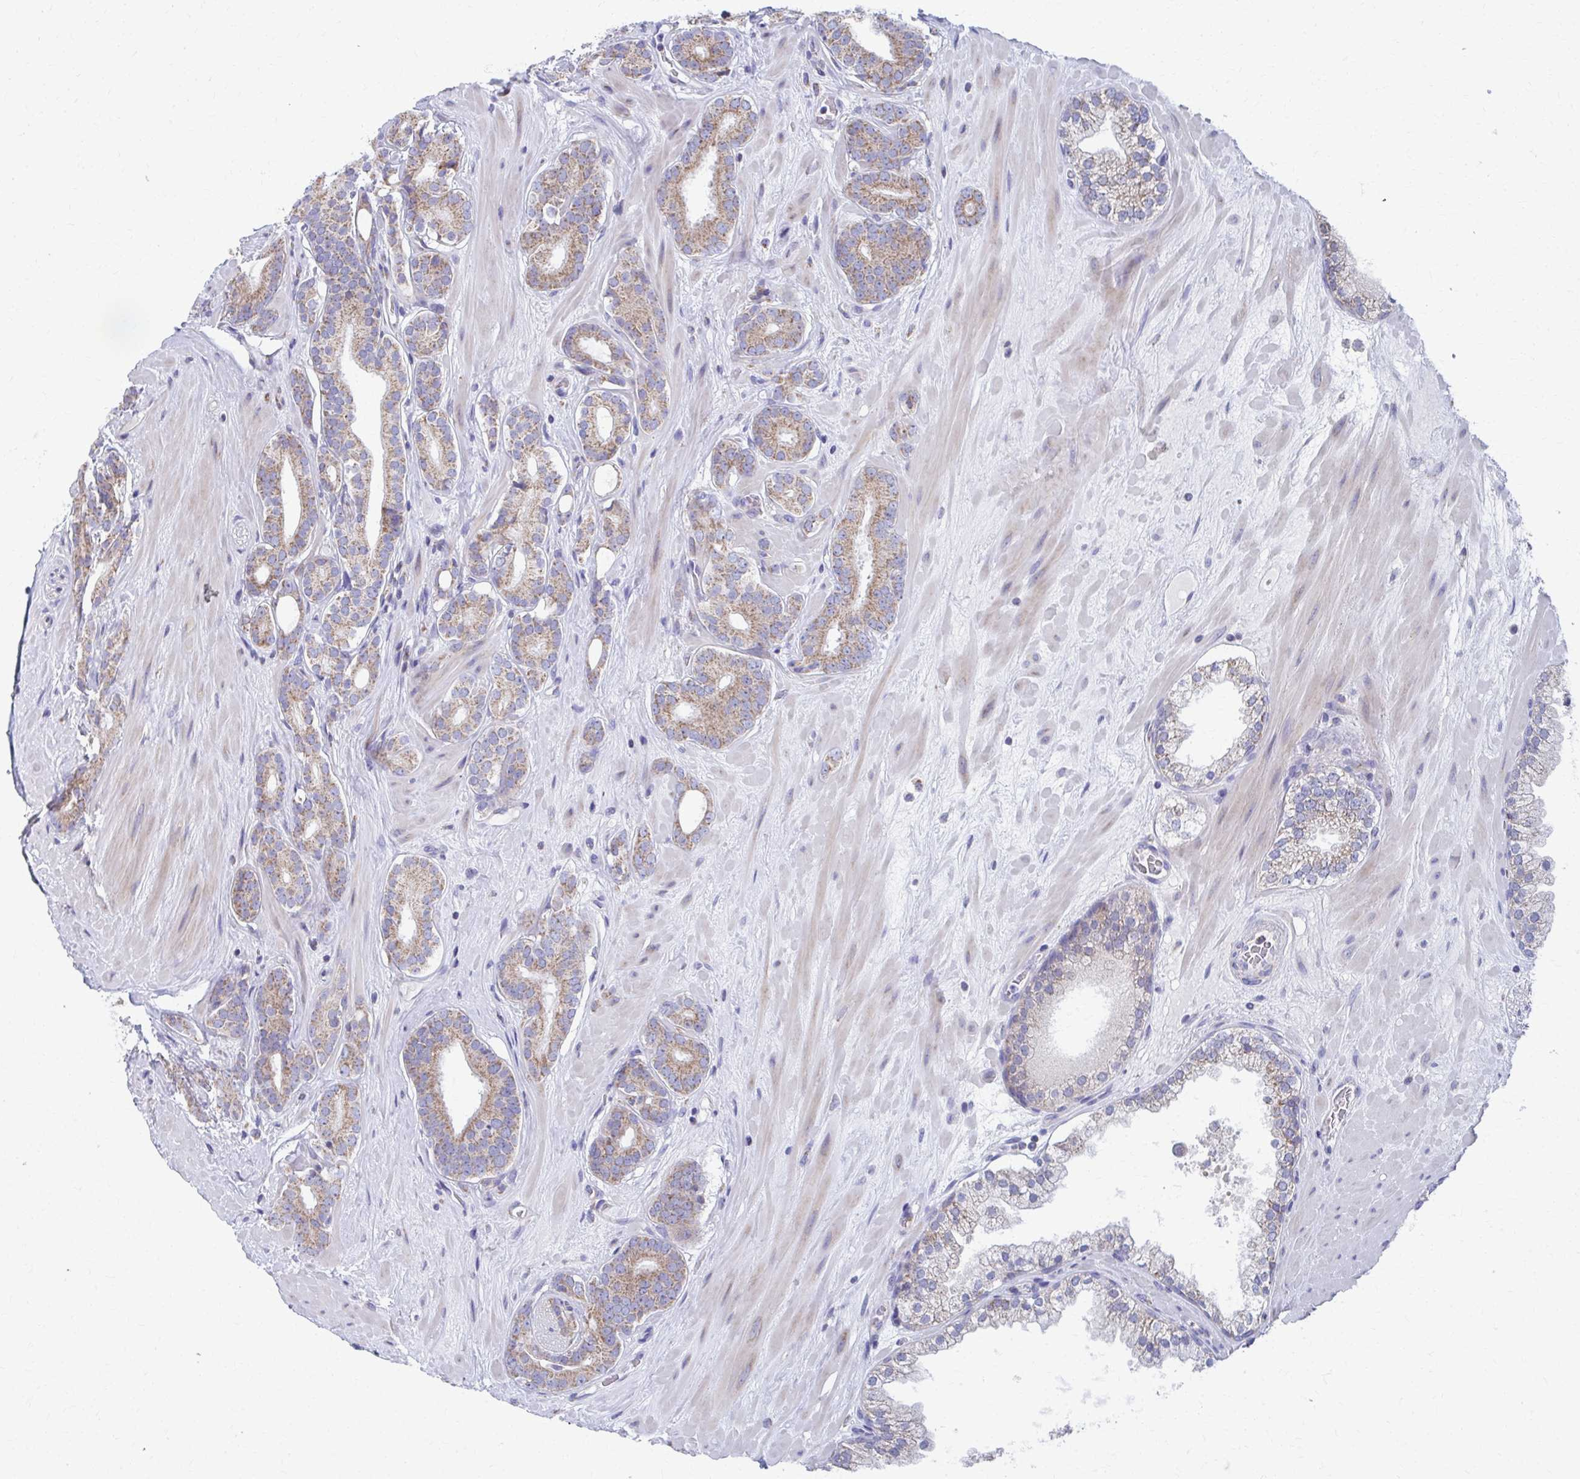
{"staining": {"intensity": "moderate", "quantity": "25%-75%", "location": "cytoplasmic/membranous"}, "tissue": "prostate cancer", "cell_type": "Tumor cells", "image_type": "cancer", "snomed": [{"axis": "morphology", "description": "Adenocarcinoma, High grade"}, {"axis": "topography", "description": "Prostate"}], "caption": "Tumor cells demonstrate medium levels of moderate cytoplasmic/membranous expression in approximately 25%-75% of cells in human prostate adenocarcinoma (high-grade).", "gene": "RCC1L", "patient": {"sex": "male", "age": 66}}